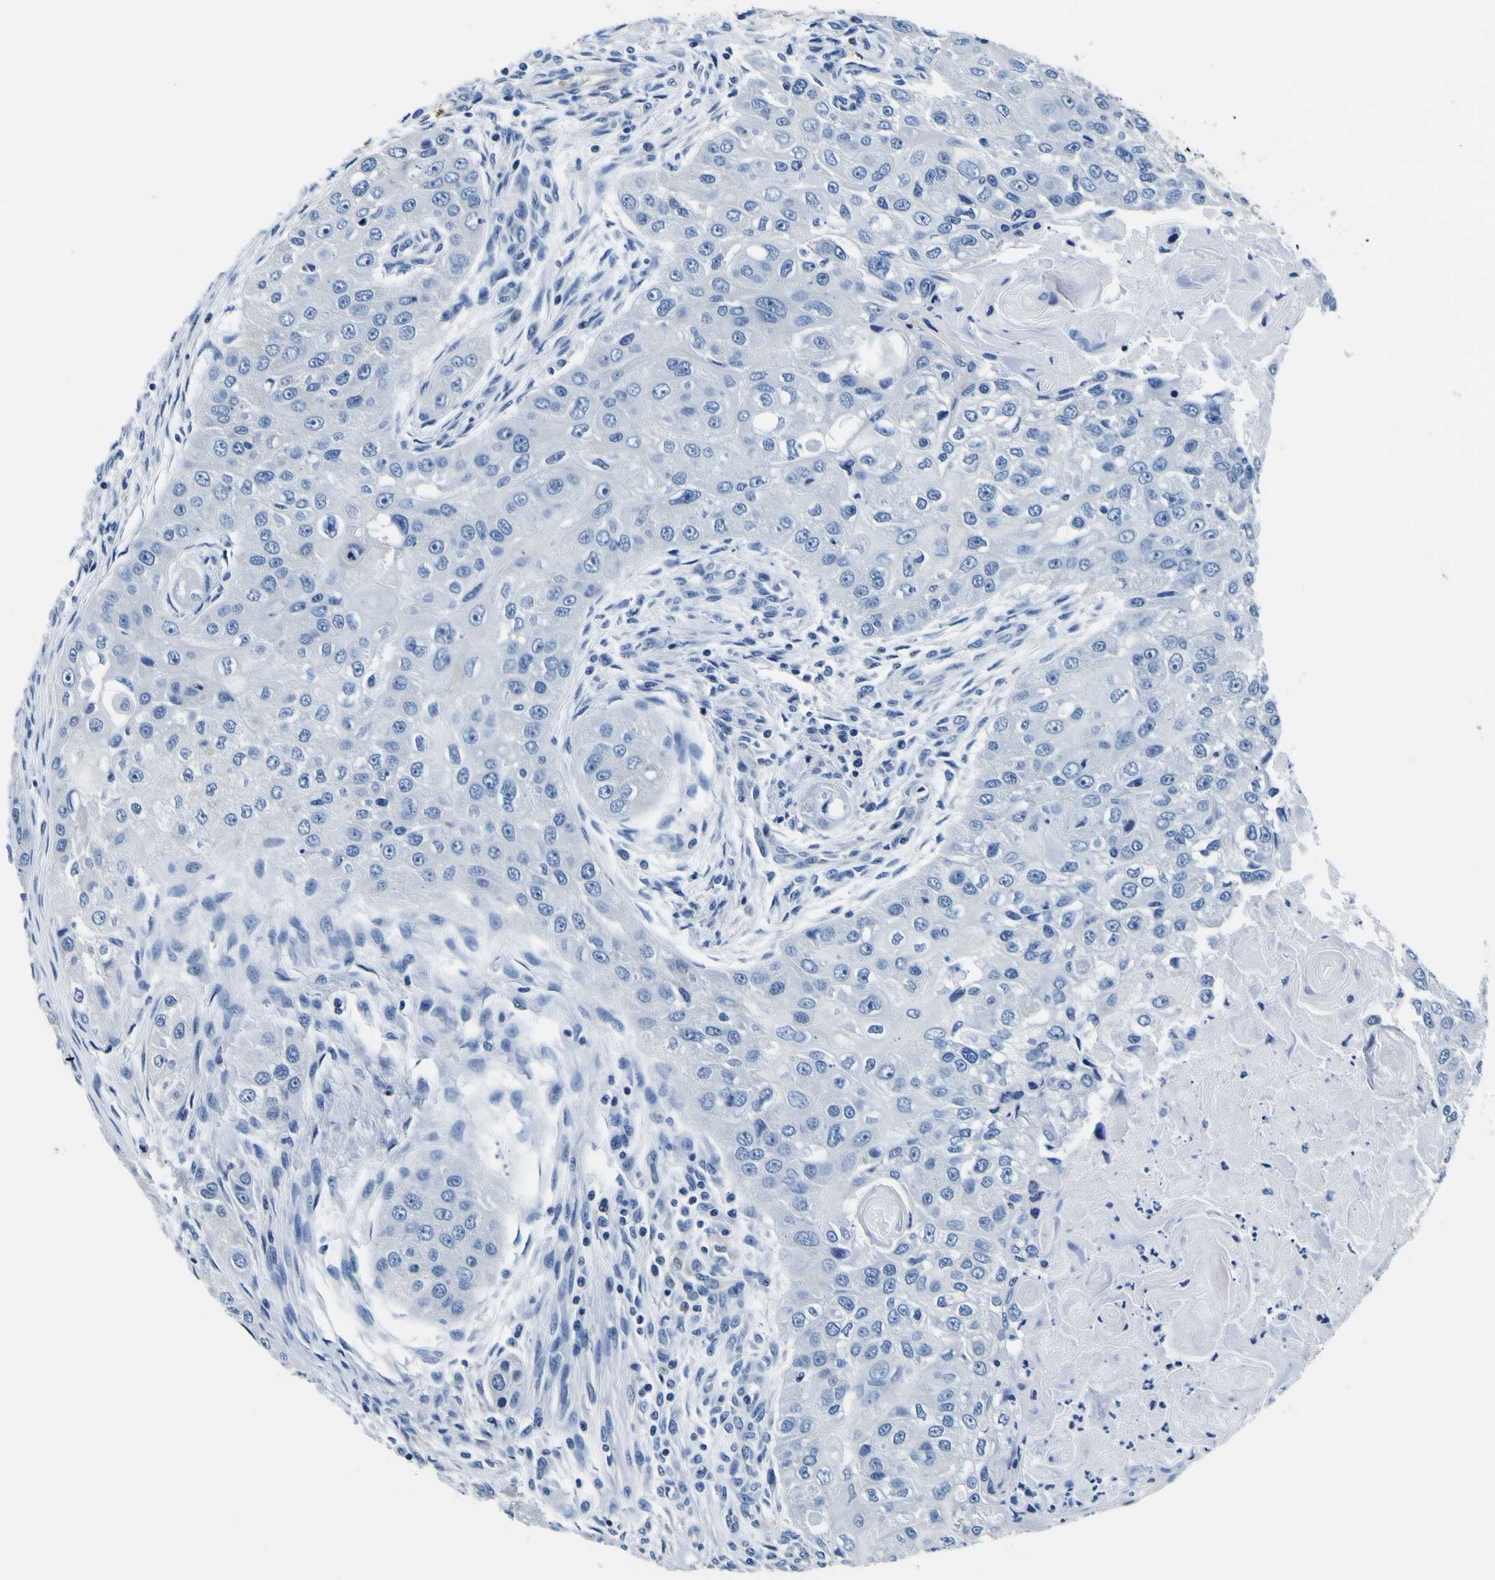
{"staining": {"intensity": "negative", "quantity": "none", "location": "none"}, "tissue": "head and neck cancer", "cell_type": "Tumor cells", "image_type": "cancer", "snomed": [{"axis": "morphology", "description": "Normal tissue, NOS"}, {"axis": "morphology", "description": "Squamous cell carcinoma, NOS"}, {"axis": "topography", "description": "Skeletal muscle"}, {"axis": "topography", "description": "Head-Neck"}], "caption": "Tumor cells show no significant positivity in squamous cell carcinoma (head and neck).", "gene": "TUBA1B", "patient": {"sex": "male", "age": 51}}